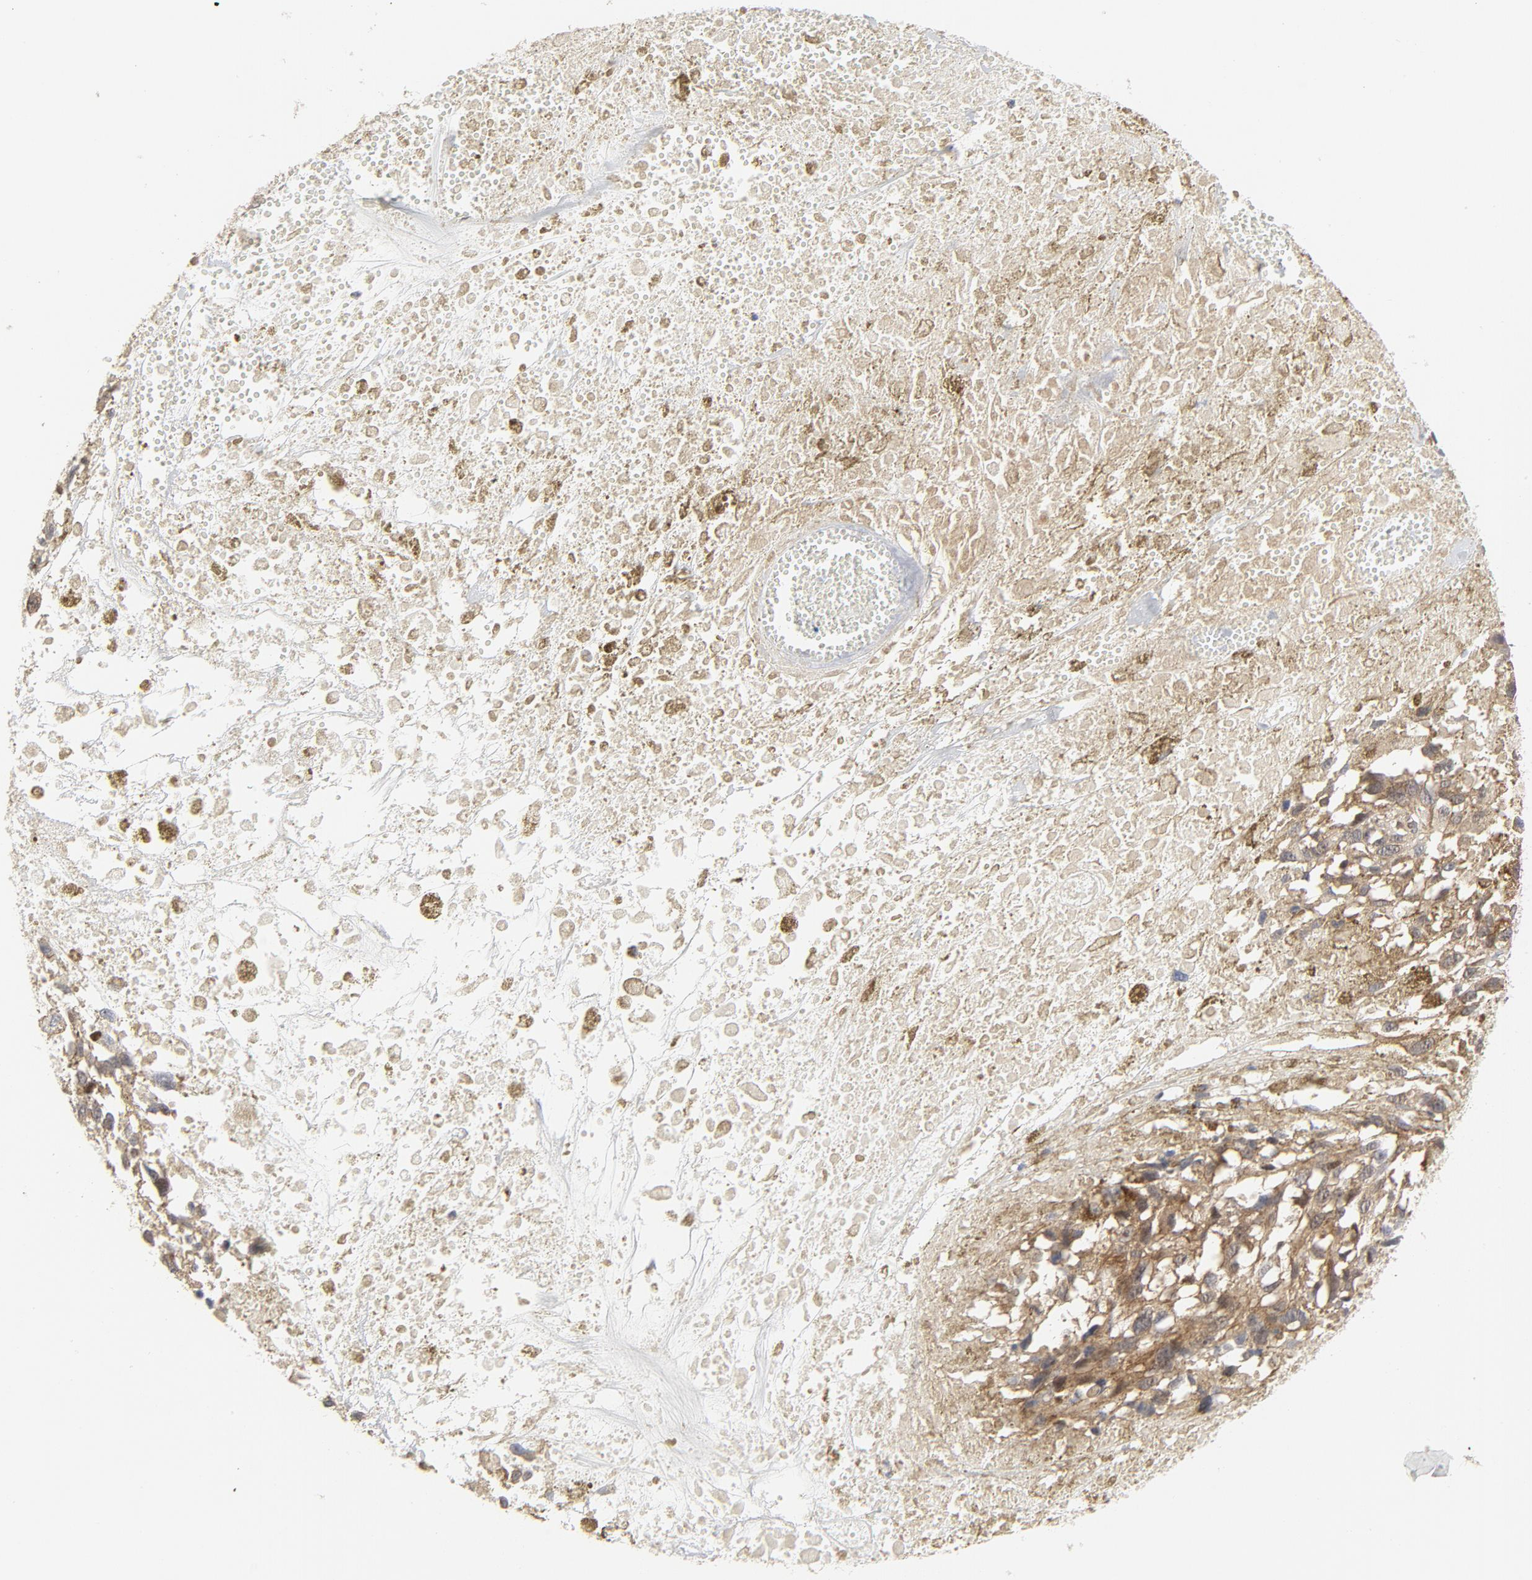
{"staining": {"intensity": "weak", "quantity": ">75%", "location": "cytoplasmic/membranous"}, "tissue": "melanoma", "cell_type": "Tumor cells", "image_type": "cancer", "snomed": [{"axis": "morphology", "description": "Malignant melanoma, Metastatic site"}, {"axis": "topography", "description": "Lymph node"}], "caption": "IHC (DAB (3,3'-diaminobenzidine)) staining of malignant melanoma (metastatic site) exhibits weak cytoplasmic/membranous protein staining in approximately >75% of tumor cells.", "gene": "MAP2K7", "patient": {"sex": "male", "age": 59}}